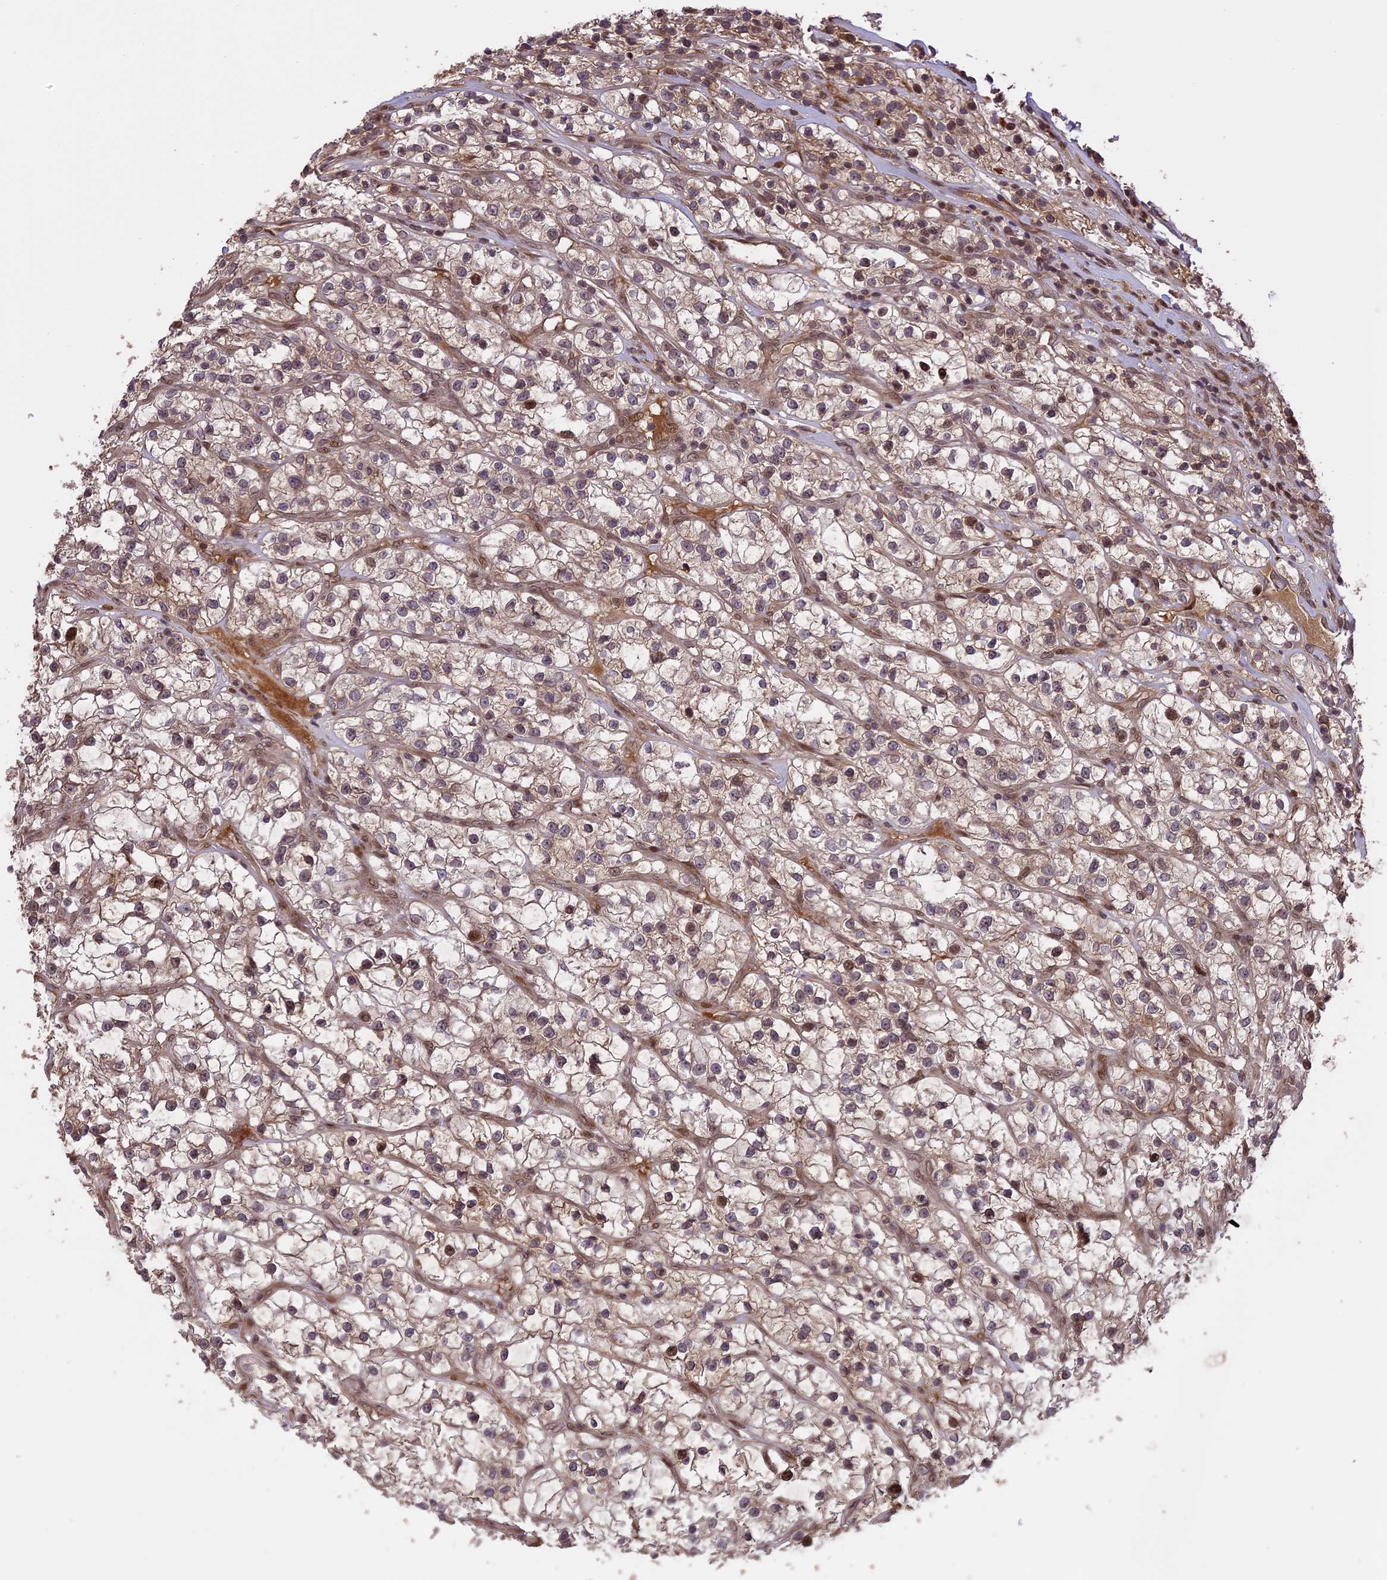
{"staining": {"intensity": "moderate", "quantity": "<25%", "location": "cytoplasmic/membranous,nuclear"}, "tissue": "renal cancer", "cell_type": "Tumor cells", "image_type": "cancer", "snomed": [{"axis": "morphology", "description": "Adenocarcinoma, NOS"}, {"axis": "topography", "description": "Kidney"}], "caption": "Protein staining demonstrates moderate cytoplasmic/membranous and nuclear staining in about <25% of tumor cells in renal adenocarcinoma.", "gene": "PRELID2", "patient": {"sex": "female", "age": 57}}